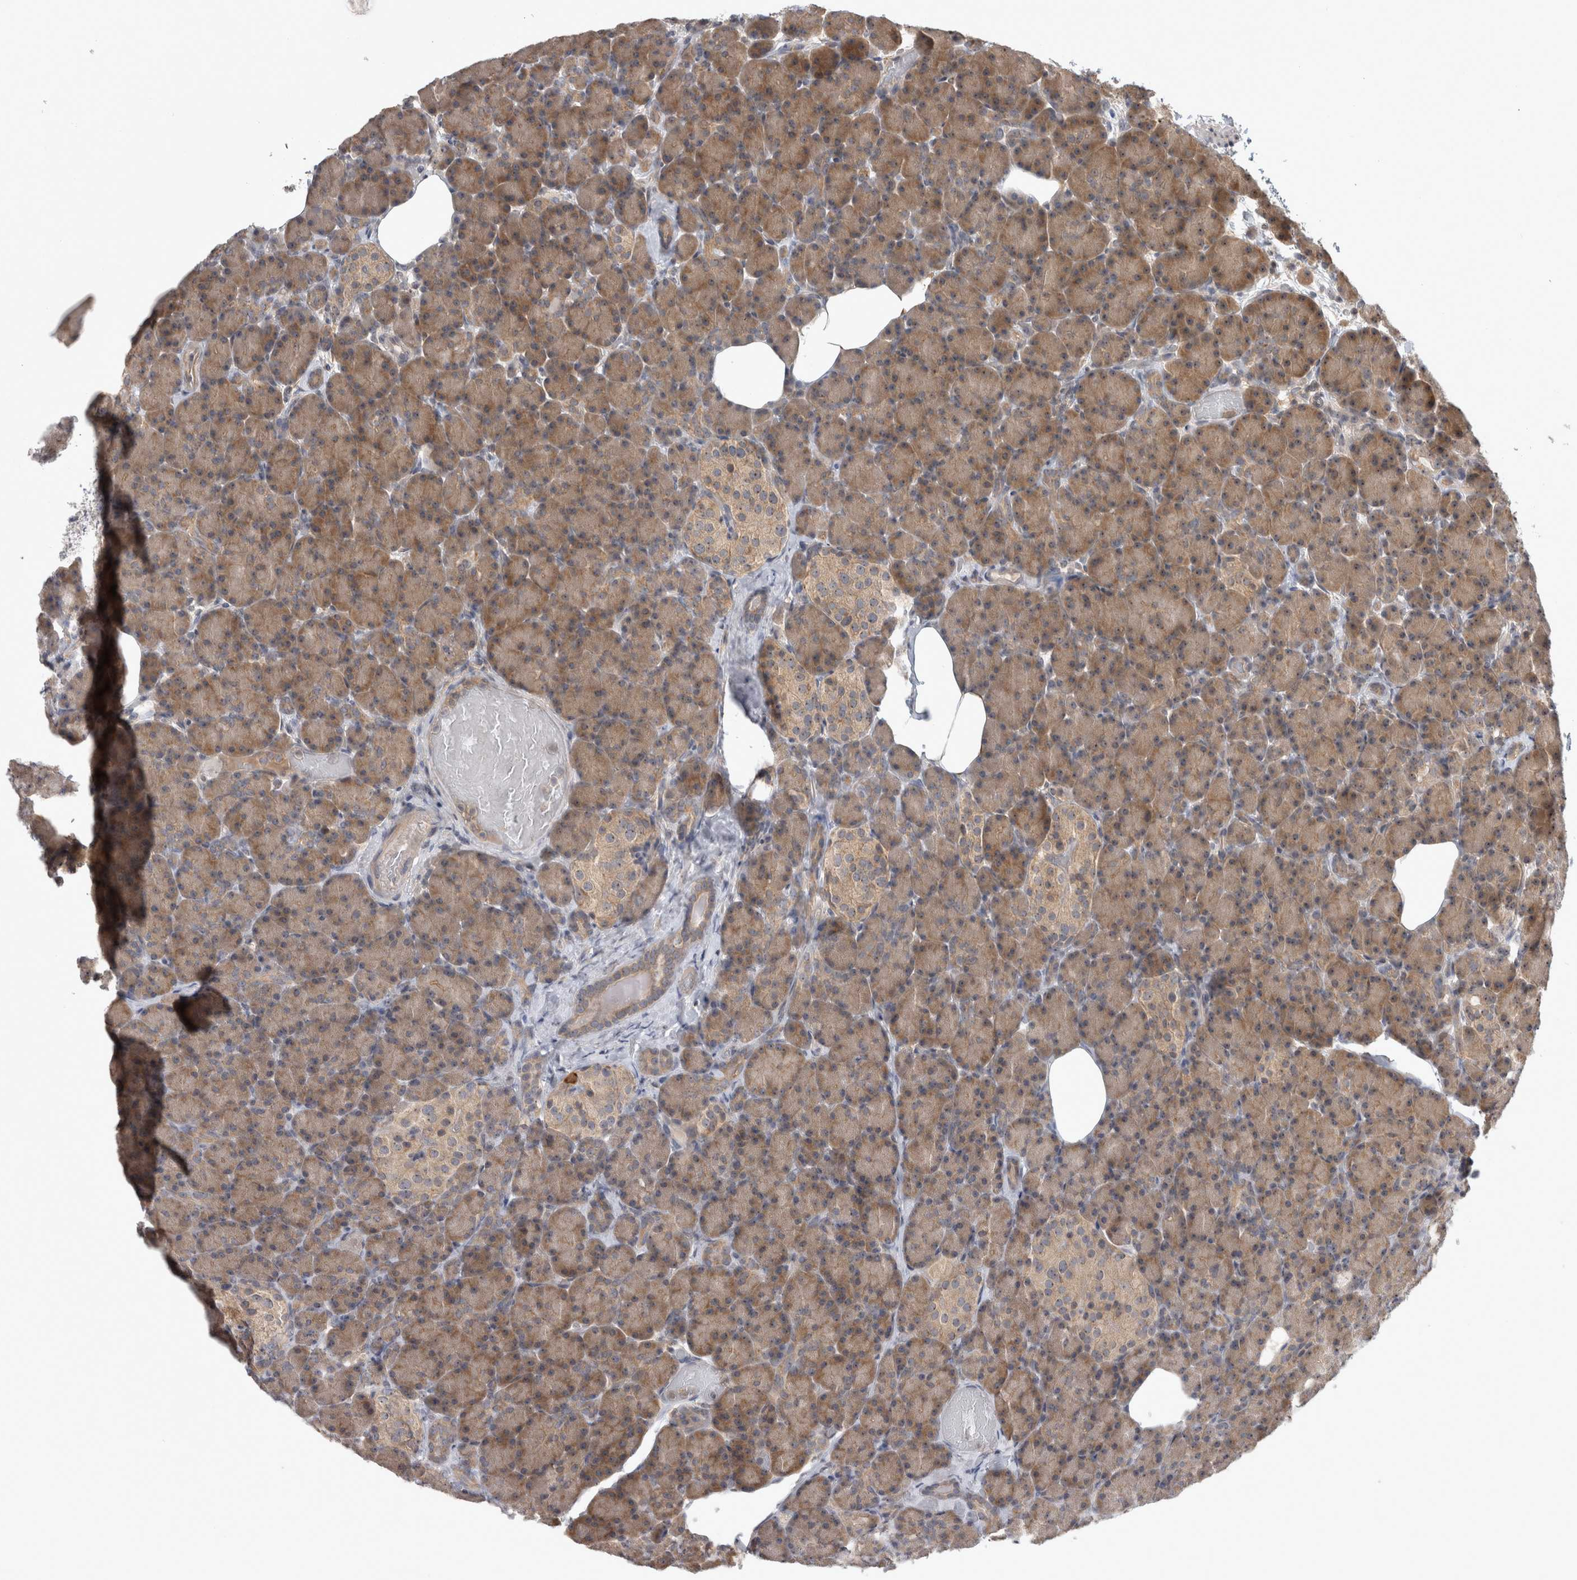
{"staining": {"intensity": "moderate", "quantity": ">75%", "location": "cytoplasmic/membranous,nuclear"}, "tissue": "pancreas", "cell_type": "Exocrine glandular cells", "image_type": "normal", "snomed": [{"axis": "morphology", "description": "Normal tissue, NOS"}, {"axis": "topography", "description": "Pancreas"}], "caption": "Immunohistochemistry (IHC) micrograph of benign pancreas stained for a protein (brown), which exhibits medium levels of moderate cytoplasmic/membranous,nuclear positivity in approximately >75% of exocrine glandular cells.", "gene": "RBM28", "patient": {"sex": "female", "age": 43}}